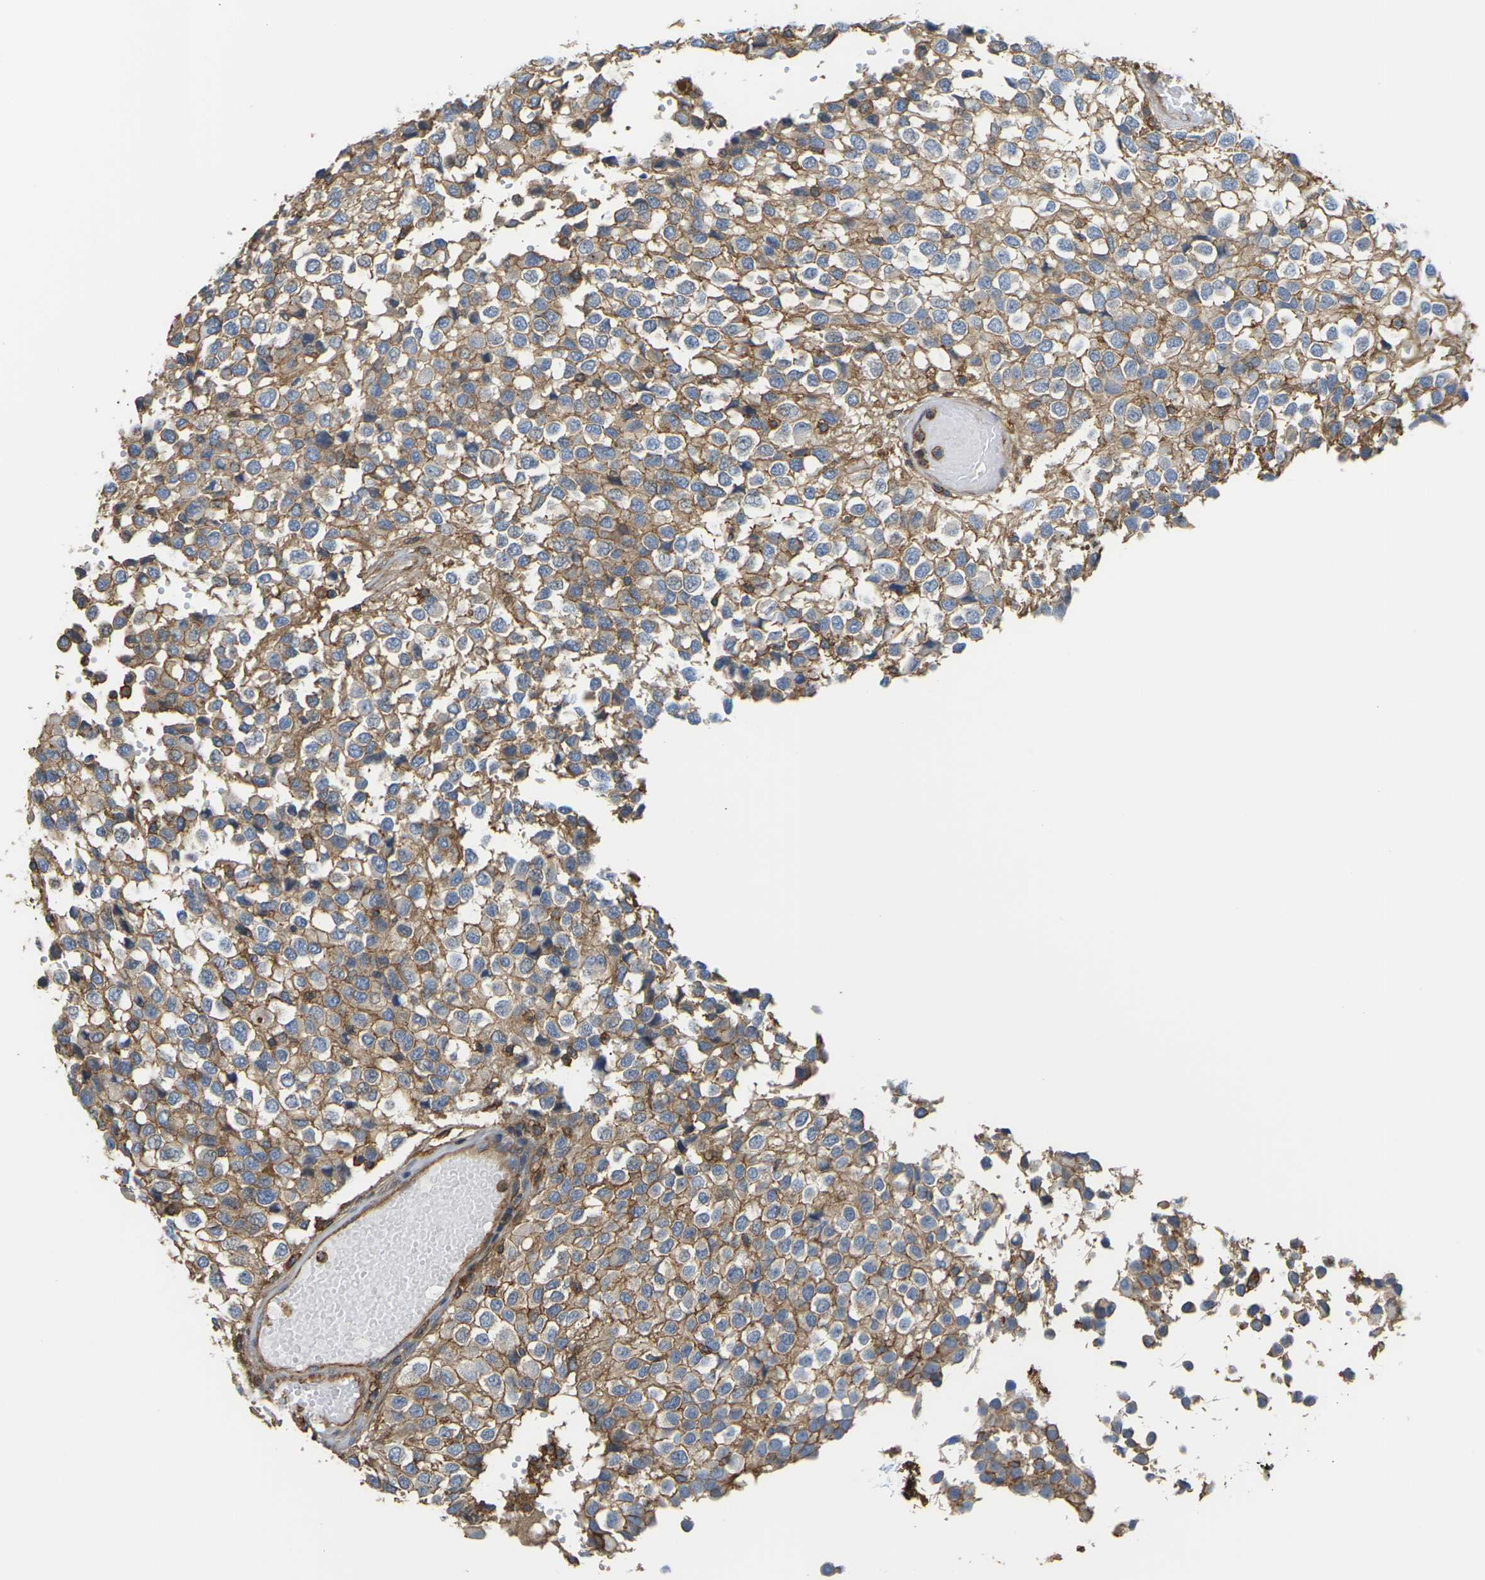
{"staining": {"intensity": "moderate", "quantity": ">75%", "location": "cytoplasmic/membranous"}, "tissue": "glioma", "cell_type": "Tumor cells", "image_type": "cancer", "snomed": [{"axis": "morphology", "description": "Glioma, malignant, High grade"}, {"axis": "topography", "description": "Brain"}], "caption": "IHC of human glioma displays medium levels of moderate cytoplasmic/membranous expression in about >75% of tumor cells. The staining is performed using DAB (3,3'-diaminobenzidine) brown chromogen to label protein expression. The nuclei are counter-stained blue using hematoxylin.", "gene": "IQGAP1", "patient": {"sex": "male", "age": 32}}